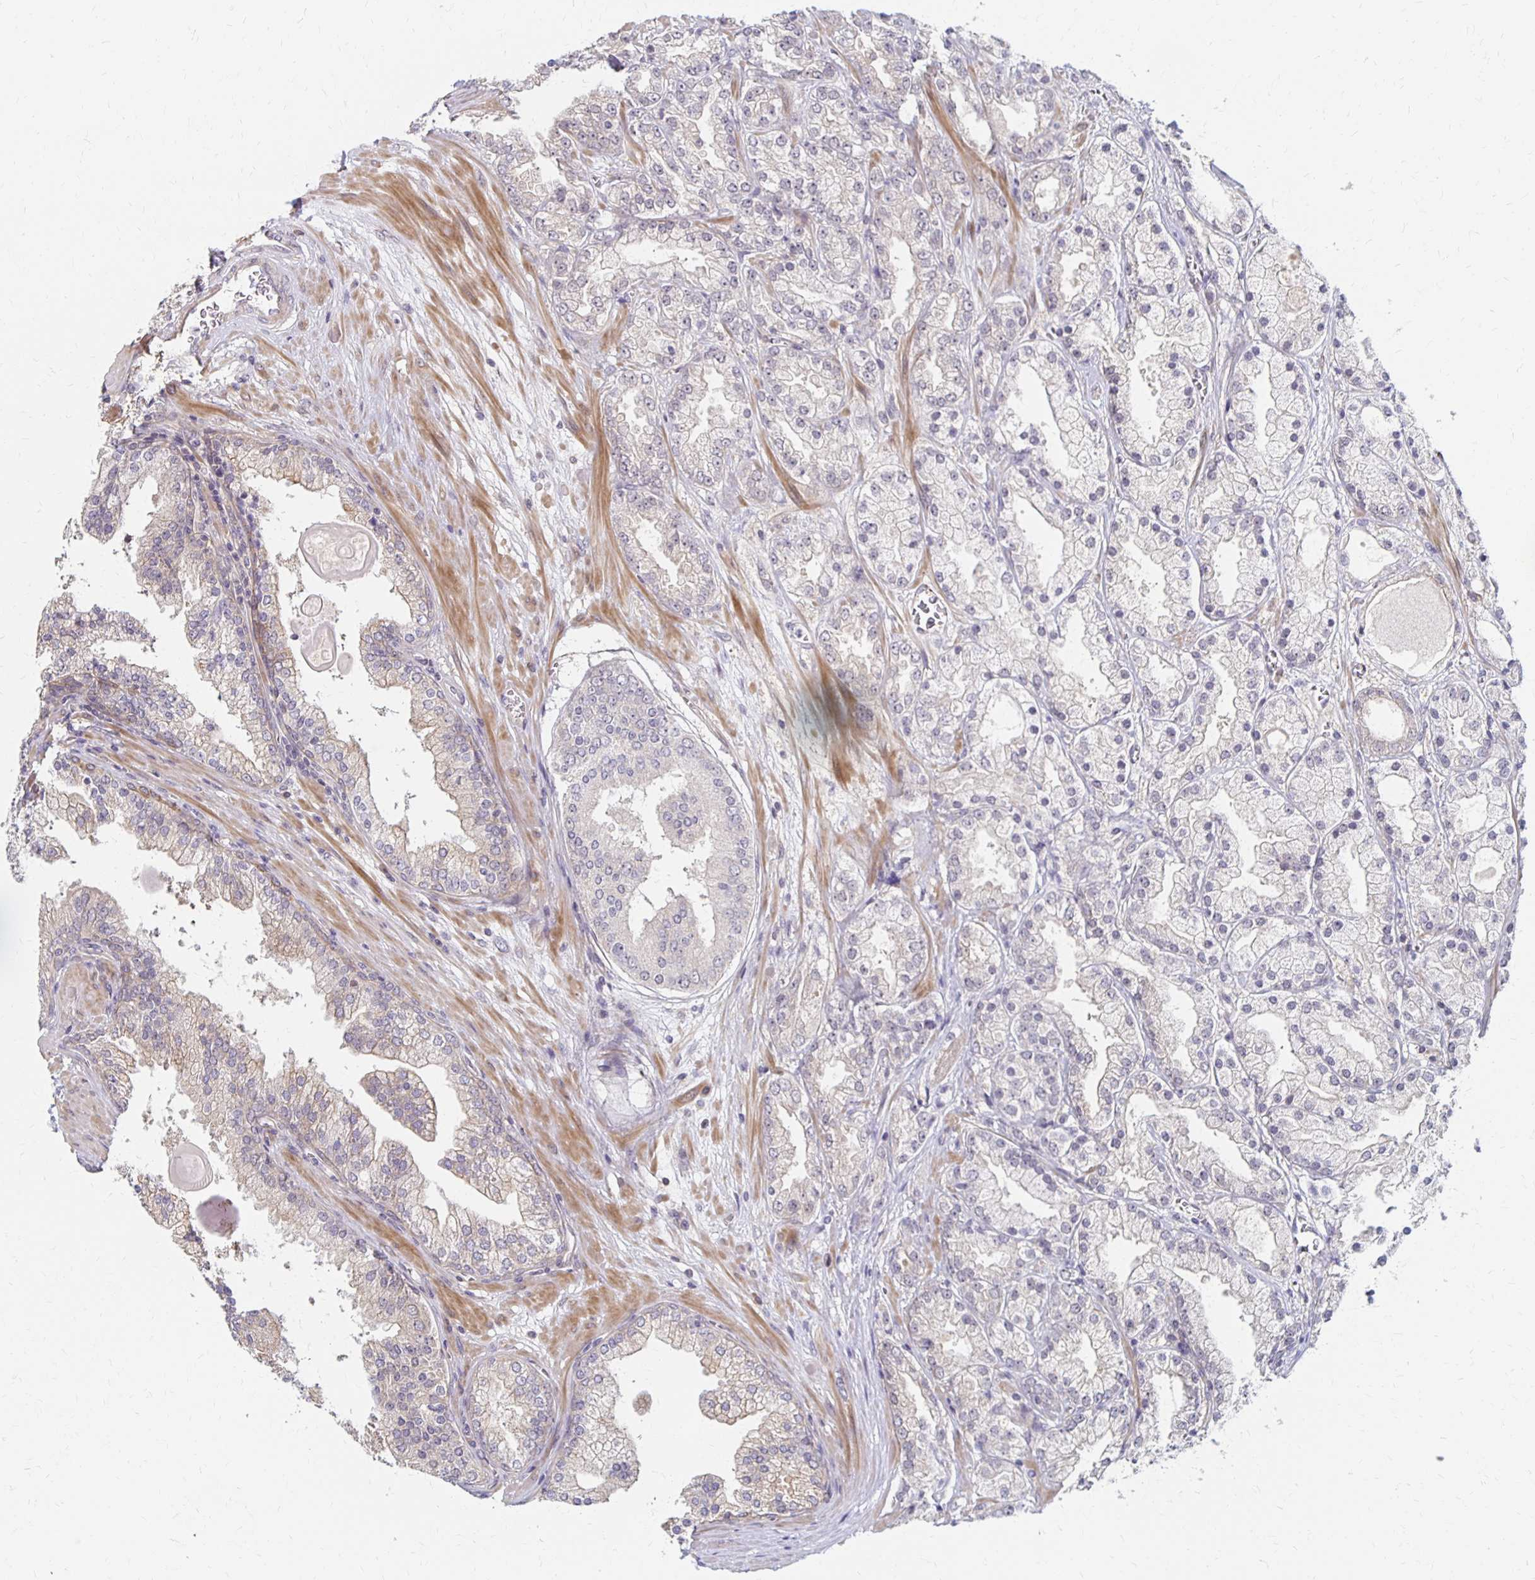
{"staining": {"intensity": "weak", "quantity": "<25%", "location": "cytoplasmic/membranous"}, "tissue": "prostate cancer", "cell_type": "Tumor cells", "image_type": "cancer", "snomed": [{"axis": "morphology", "description": "Adenocarcinoma, High grade"}, {"axis": "topography", "description": "Prostate"}], "caption": "Immunohistochemistry photomicrograph of human prostate cancer (adenocarcinoma (high-grade)) stained for a protein (brown), which displays no positivity in tumor cells.", "gene": "PRKCB", "patient": {"sex": "male", "age": 67}}